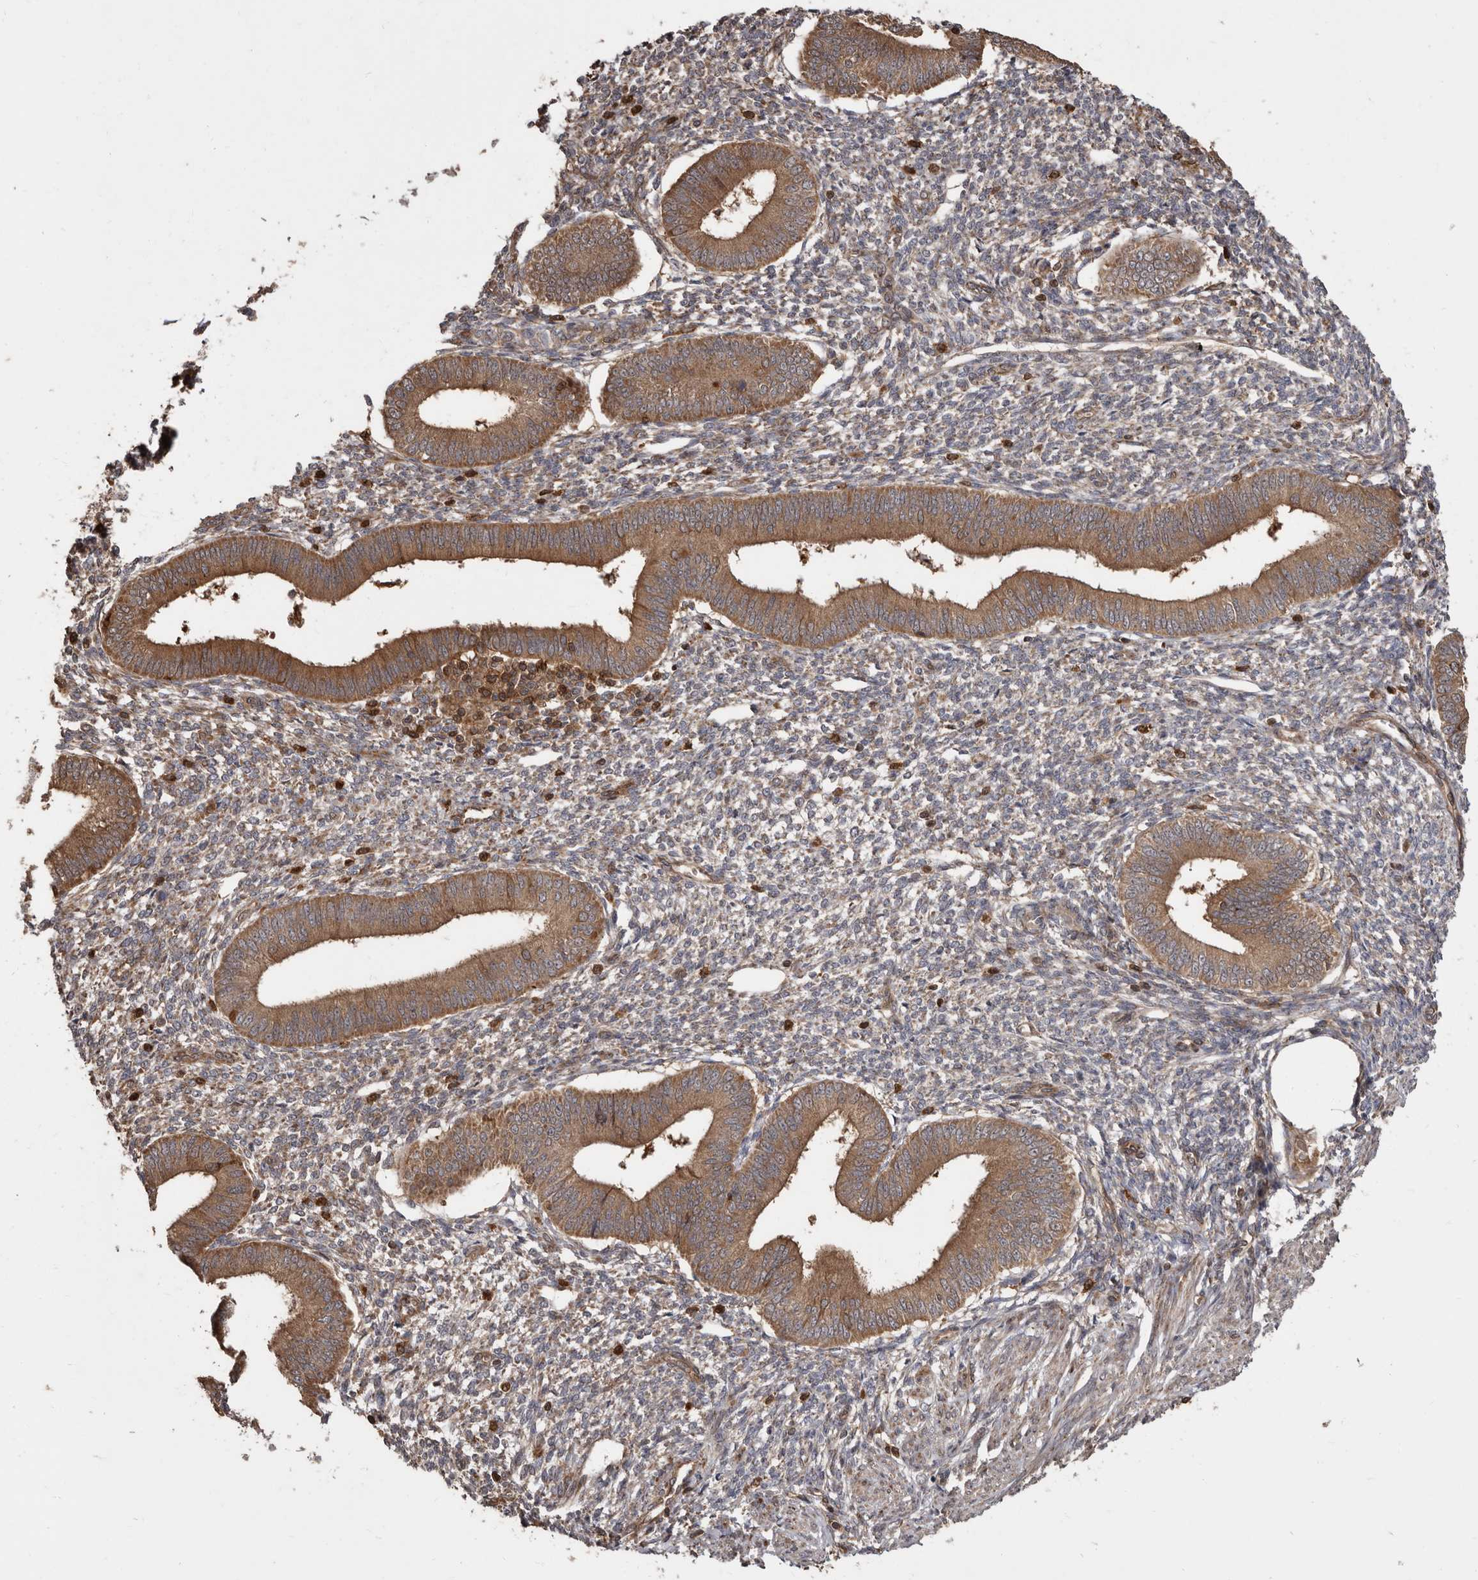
{"staining": {"intensity": "weak", "quantity": ">75%", "location": "cytoplasmic/membranous"}, "tissue": "endometrium", "cell_type": "Cells in endometrial stroma", "image_type": "normal", "snomed": [{"axis": "morphology", "description": "Normal tissue, NOS"}, {"axis": "topography", "description": "Endometrium"}], "caption": "Endometrium stained for a protein reveals weak cytoplasmic/membranous positivity in cells in endometrial stroma. The protein is stained brown, and the nuclei are stained in blue (DAB (3,3'-diaminobenzidine) IHC with brightfield microscopy, high magnification).", "gene": "FLAD1", "patient": {"sex": "female", "age": 46}}